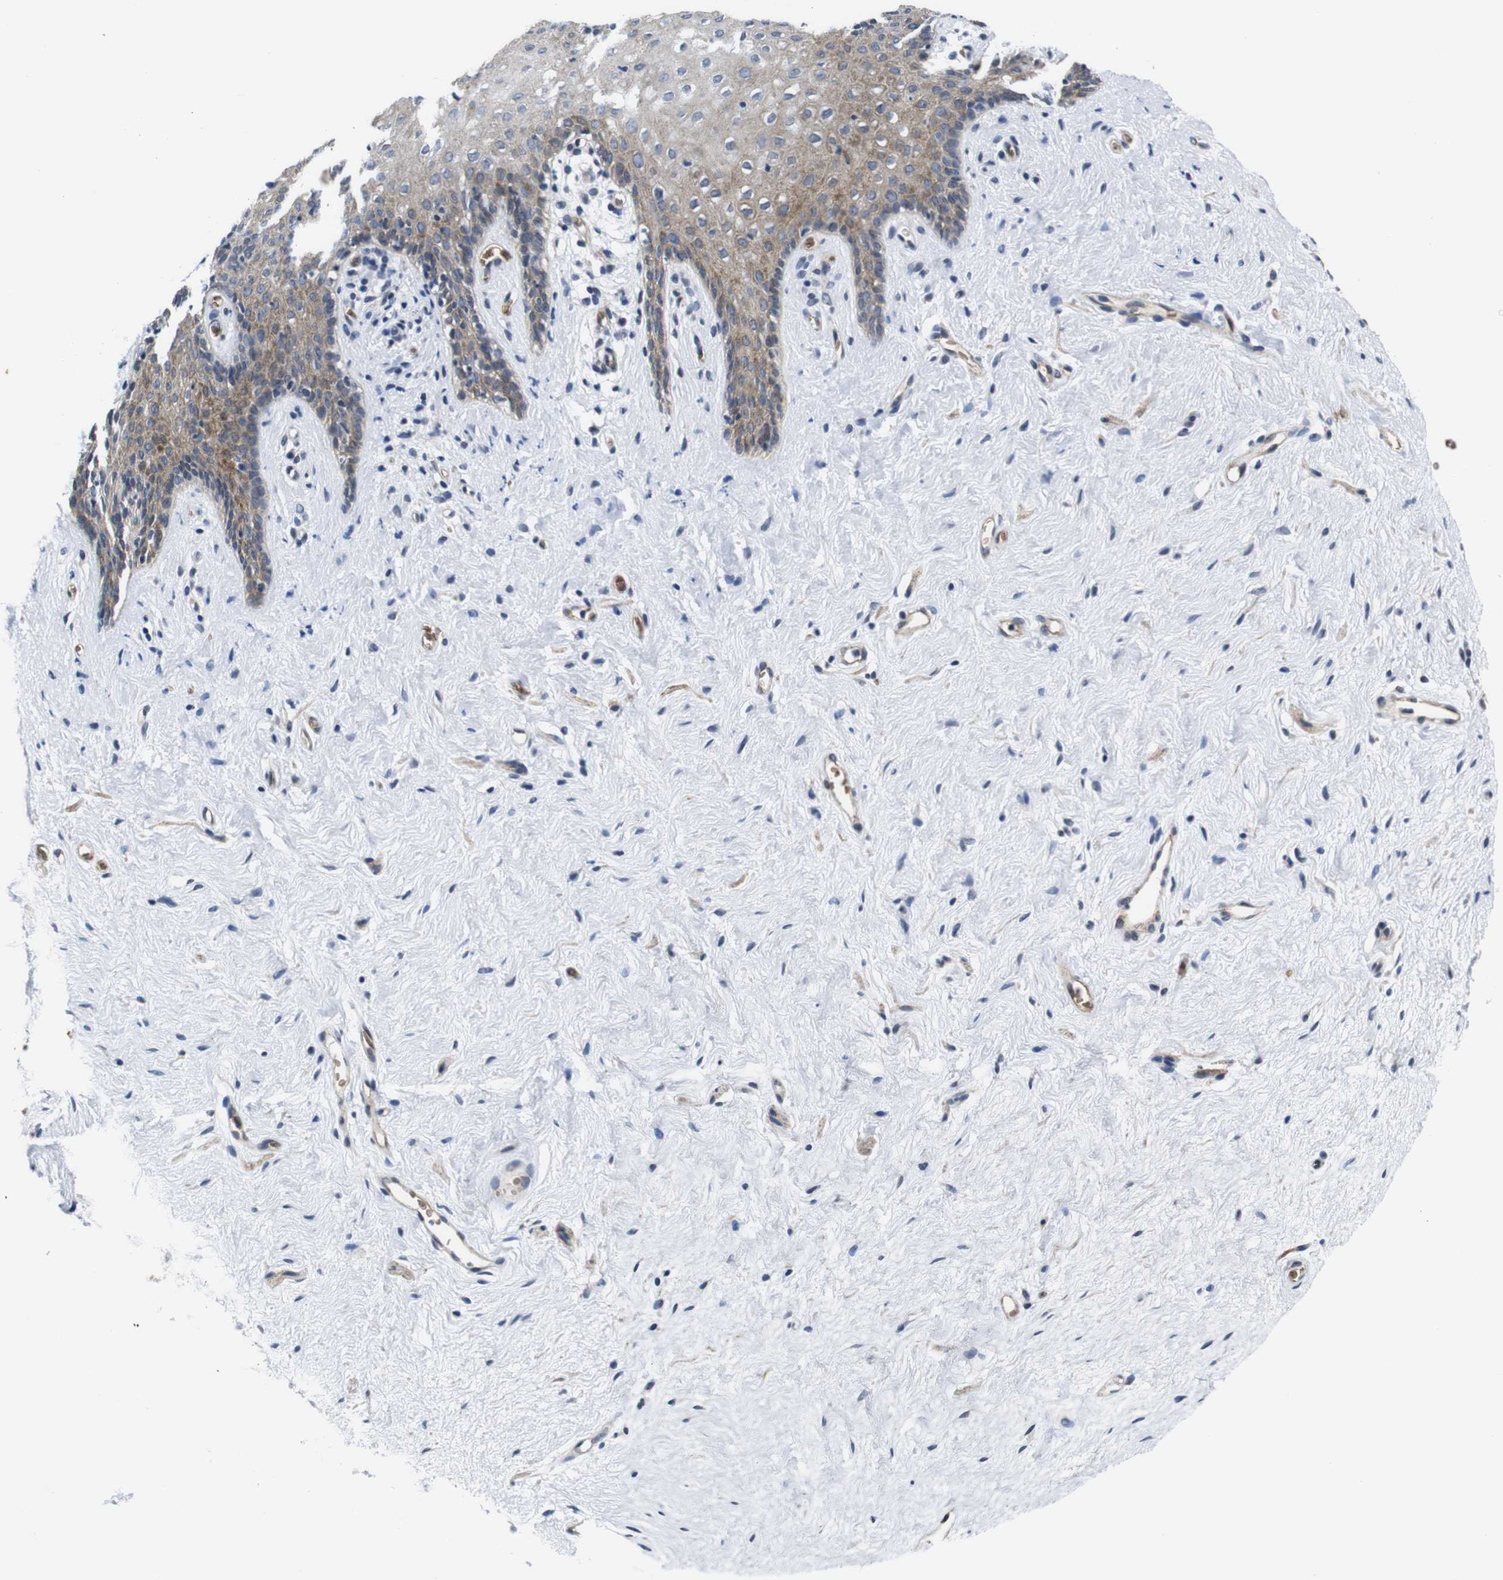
{"staining": {"intensity": "moderate", "quantity": ">75%", "location": "cytoplasmic/membranous"}, "tissue": "vagina", "cell_type": "Squamous epithelial cells", "image_type": "normal", "snomed": [{"axis": "morphology", "description": "Normal tissue, NOS"}, {"axis": "topography", "description": "Vagina"}], "caption": "Immunohistochemistry of unremarkable human vagina displays medium levels of moderate cytoplasmic/membranous staining in about >75% of squamous epithelial cells.", "gene": "SOCS3", "patient": {"sex": "female", "age": 44}}